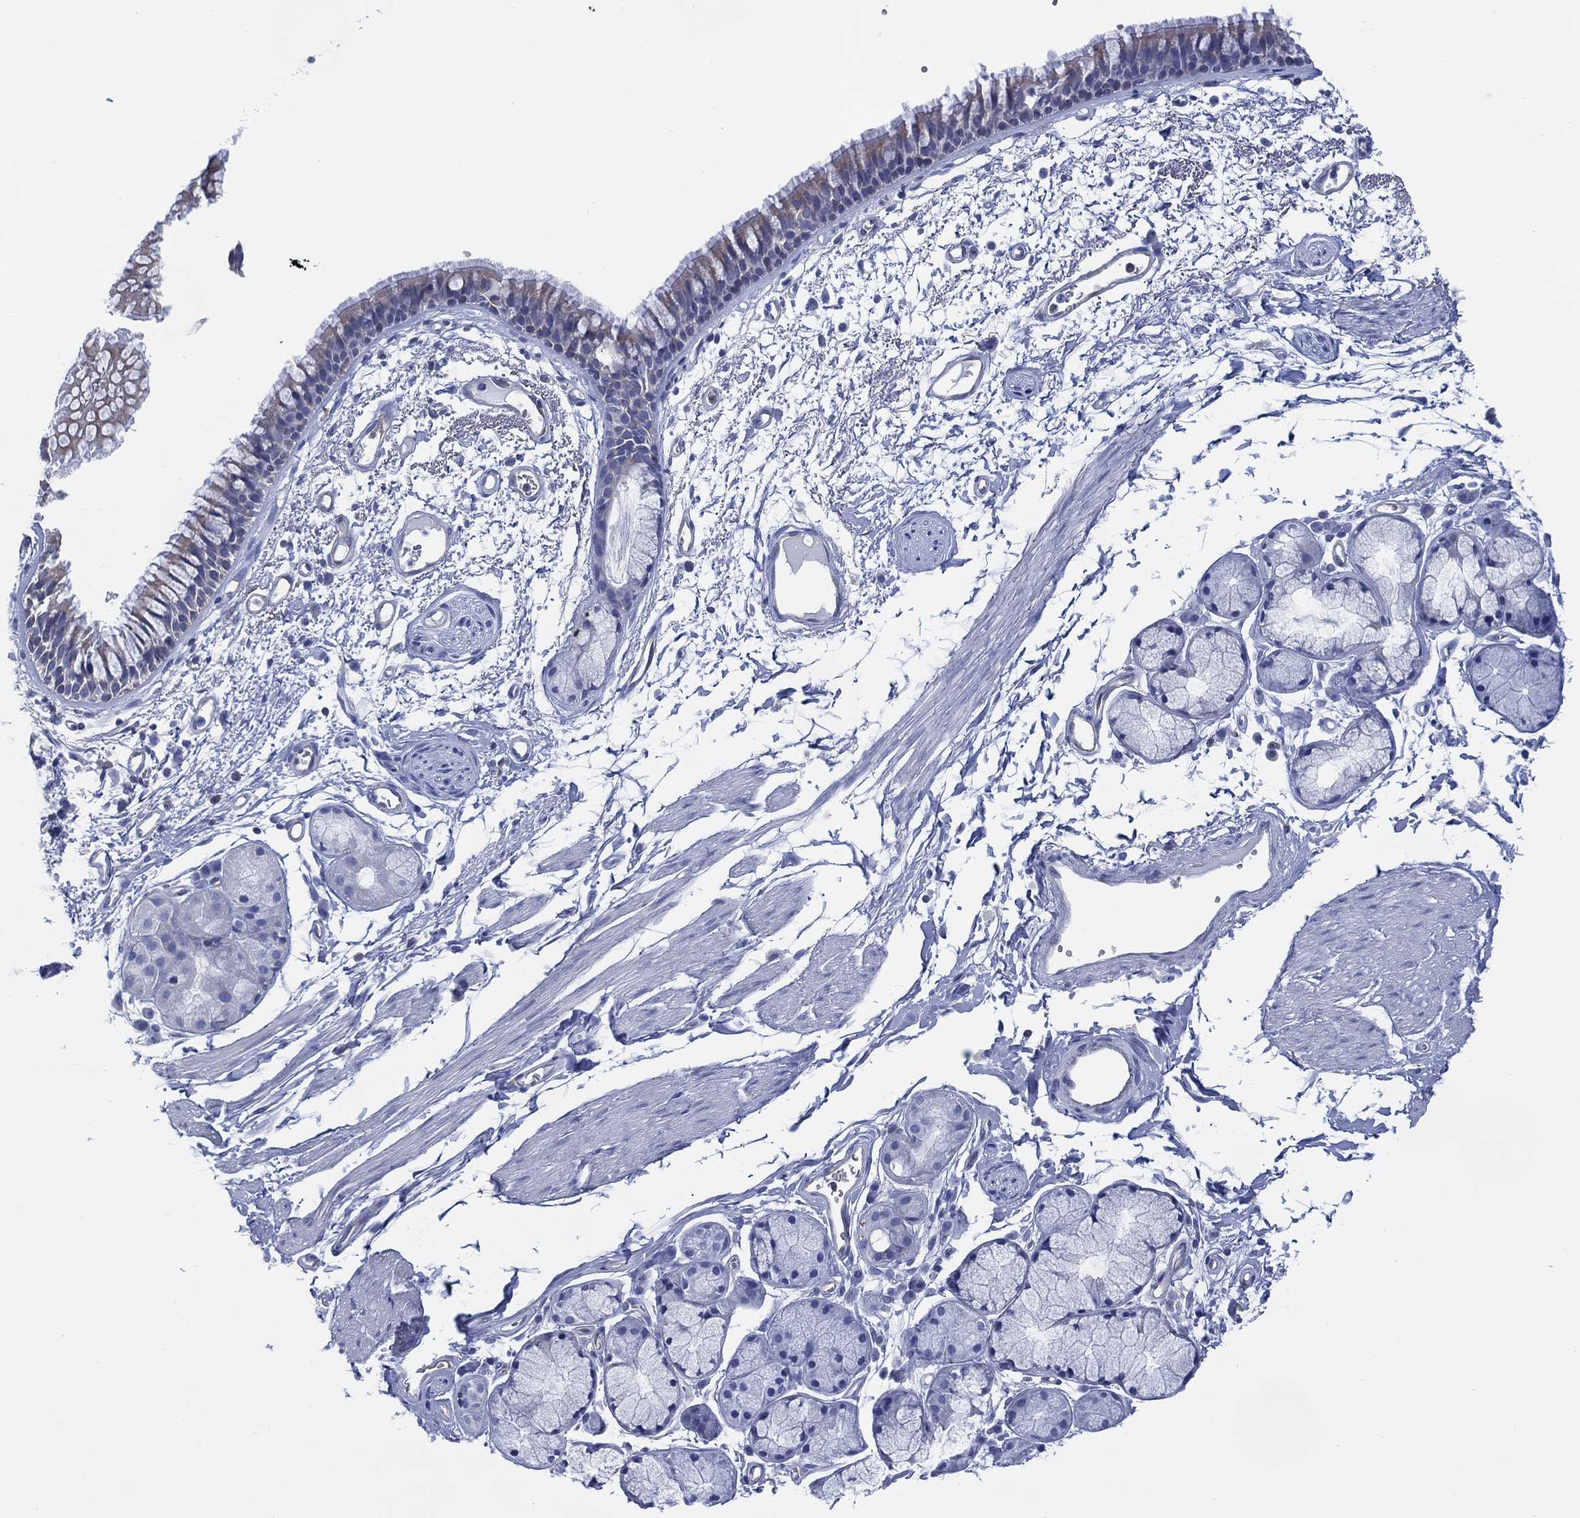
{"staining": {"intensity": "weak", "quantity": "<25%", "location": "cytoplasmic/membranous"}, "tissue": "bronchus", "cell_type": "Respiratory epithelial cells", "image_type": "normal", "snomed": [{"axis": "morphology", "description": "Normal tissue, NOS"}, {"axis": "topography", "description": "Cartilage tissue"}, {"axis": "topography", "description": "Bronchus"}], "caption": "The IHC image has no significant positivity in respiratory epithelial cells of bronchus.", "gene": "DDI1", "patient": {"sex": "male", "age": 66}}